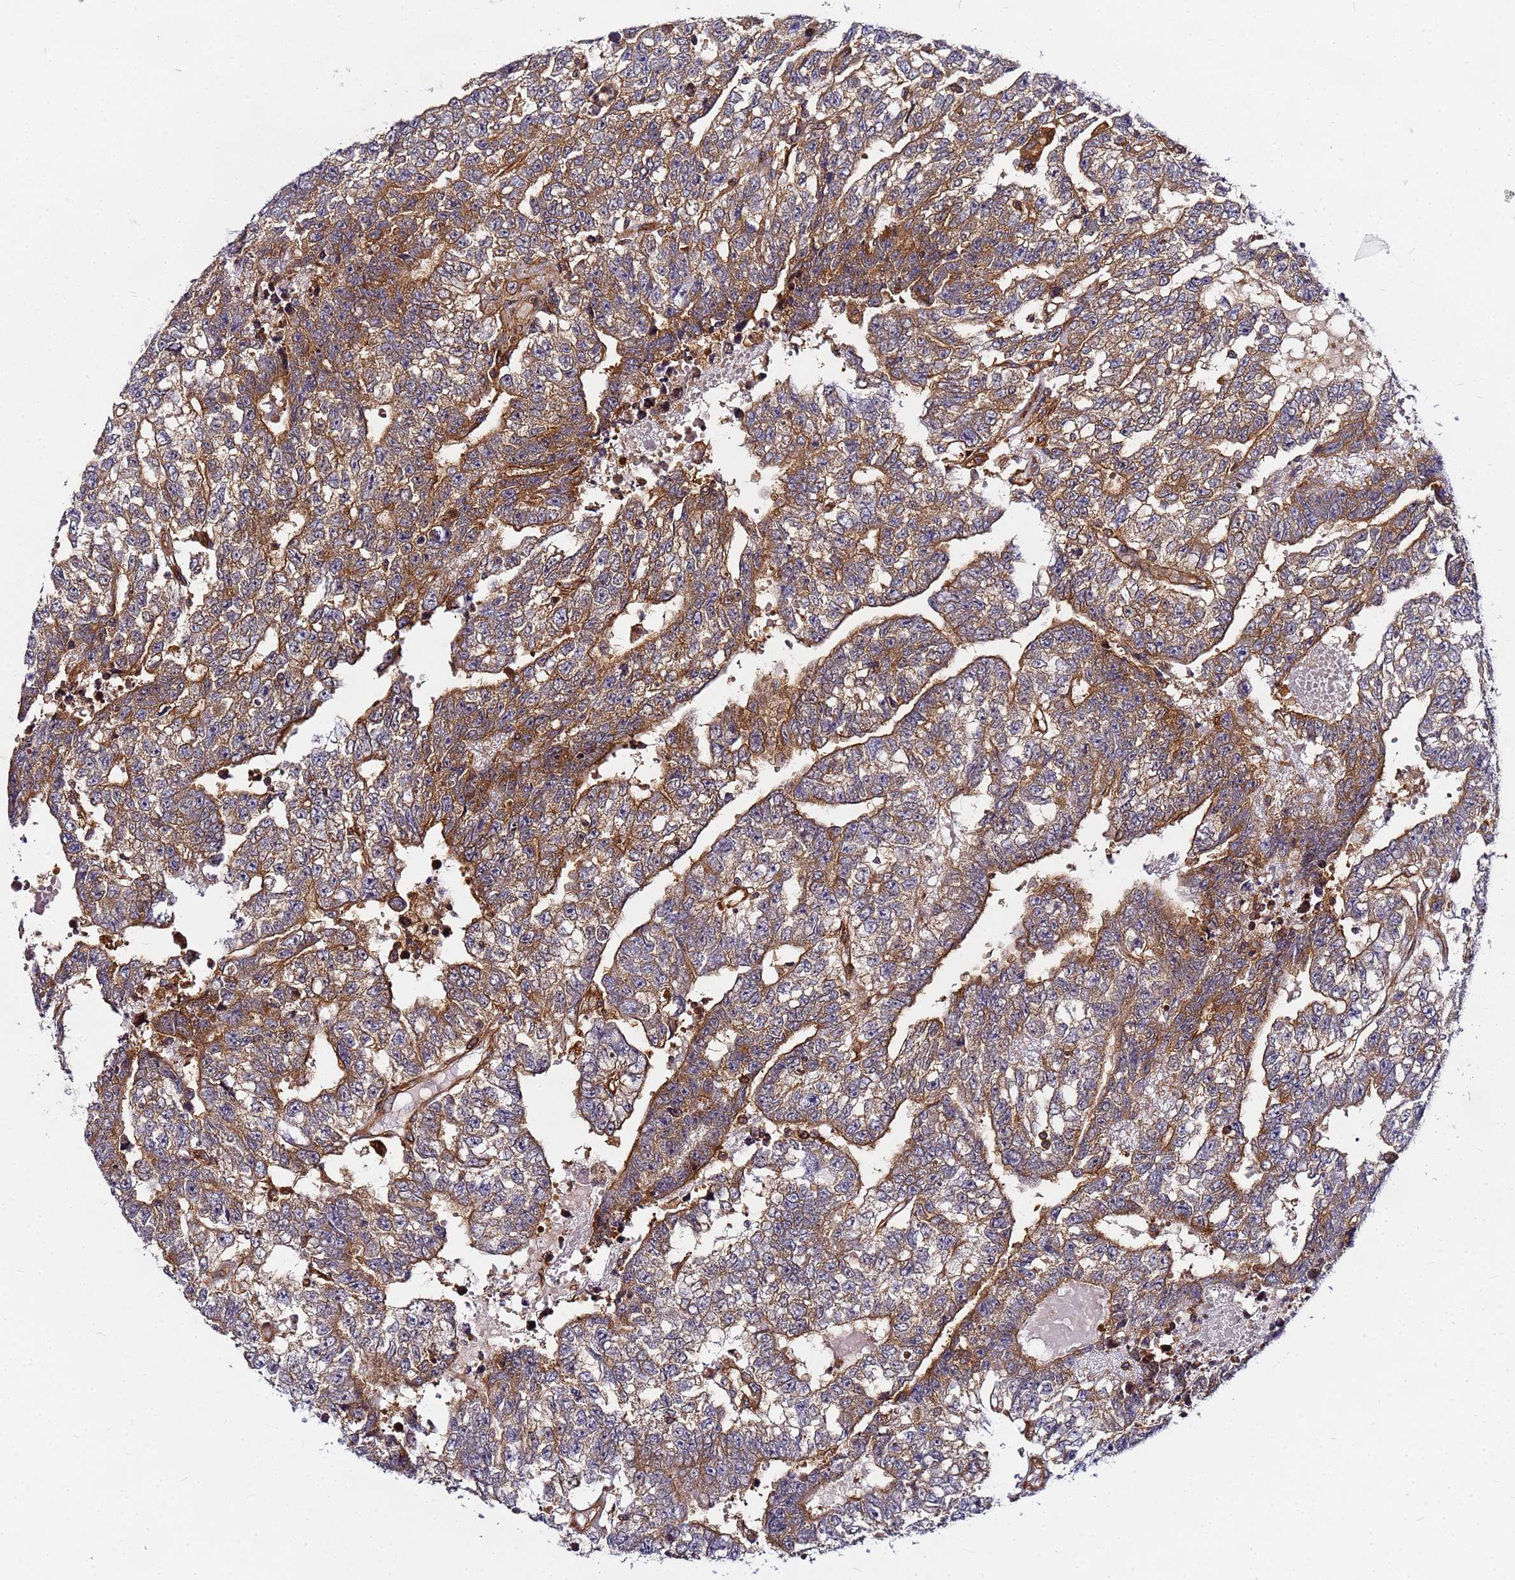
{"staining": {"intensity": "moderate", "quantity": ">75%", "location": "cytoplasmic/membranous"}, "tissue": "testis cancer", "cell_type": "Tumor cells", "image_type": "cancer", "snomed": [{"axis": "morphology", "description": "Carcinoma, Embryonal, NOS"}, {"axis": "topography", "description": "Testis"}], "caption": "Human testis embryonal carcinoma stained for a protein (brown) shows moderate cytoplasmic/membranous positive expression in approximately >75% of tumor cells.", "gene": "CHM", "patient": {"sex": "male", "age": 25}}